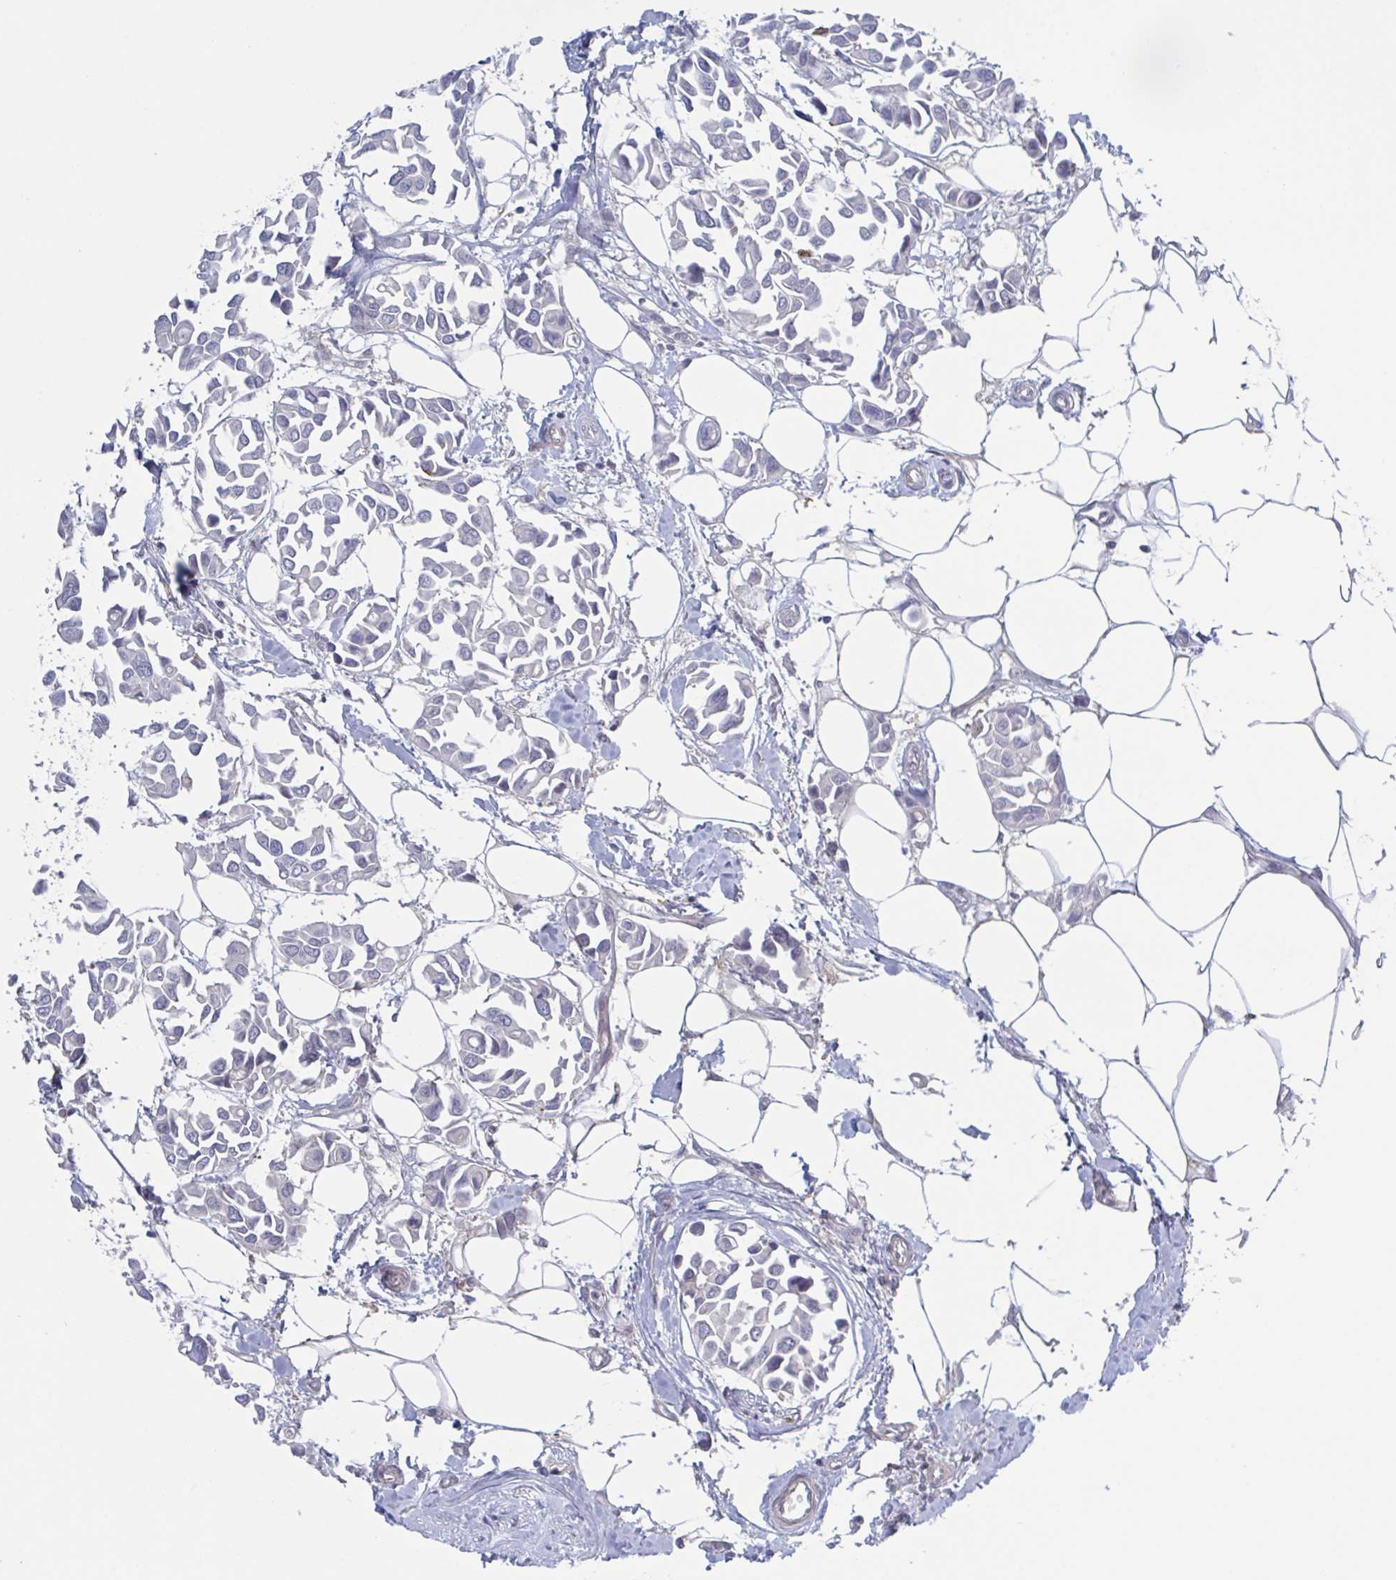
{"staining": {"intensity": "negative", "quantity": "none", "location": "none"}, "tissue": "breast cancer", "cell_type": "Tumor cells", "image_type": "cancer", "snomed": [{"axis": "morphology", "description": "Duct carcinoma"}, {"axis": "topography", "description": "Breast"}], "caption": "The histopathology image exhibits no significant expression in tumor cells of breast cancer (infiltrating ductal carcinoma).", "gene": "STK26", "patient": {"sex": "female", "age": 54}}